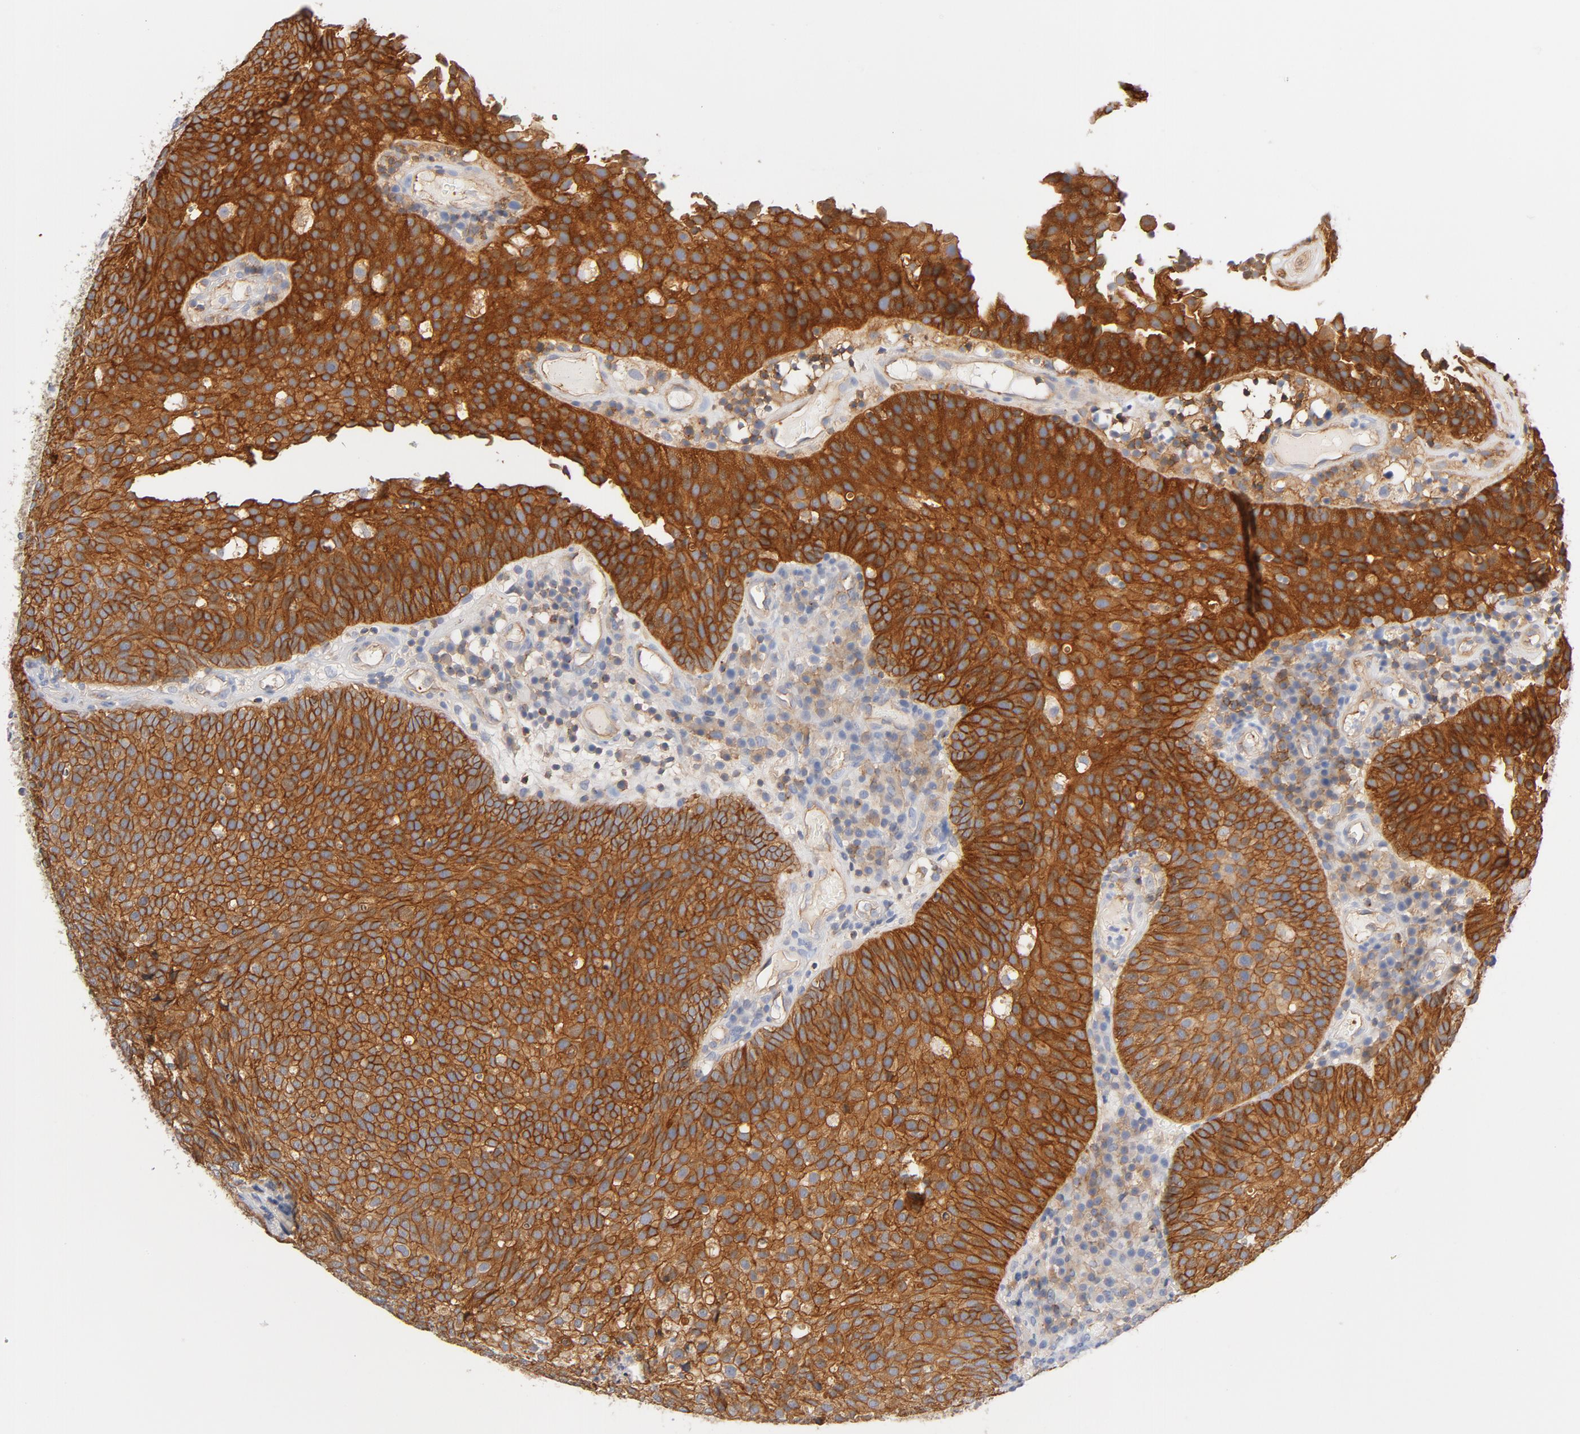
{"staining": {"intensity": "strong", "quantity": ">75%", "location": "cytoplasmic/membranous"}, "tissue": "urothelial cancer", "cell_type": "Tumor cells", "image_type": "cancer", "snomed": [{"axis": "morphology", "description": "Urothelial carcinoma, Low grade"}, {"axis": "topography", "description": "Urinary bladder"}], "caption": "Human low-grade urothelial carcinoma stained with a protein marker exhibits strong staining in tumor cells.", "gene": "SRC", "patient": {"sex": "male", "age": 85}}